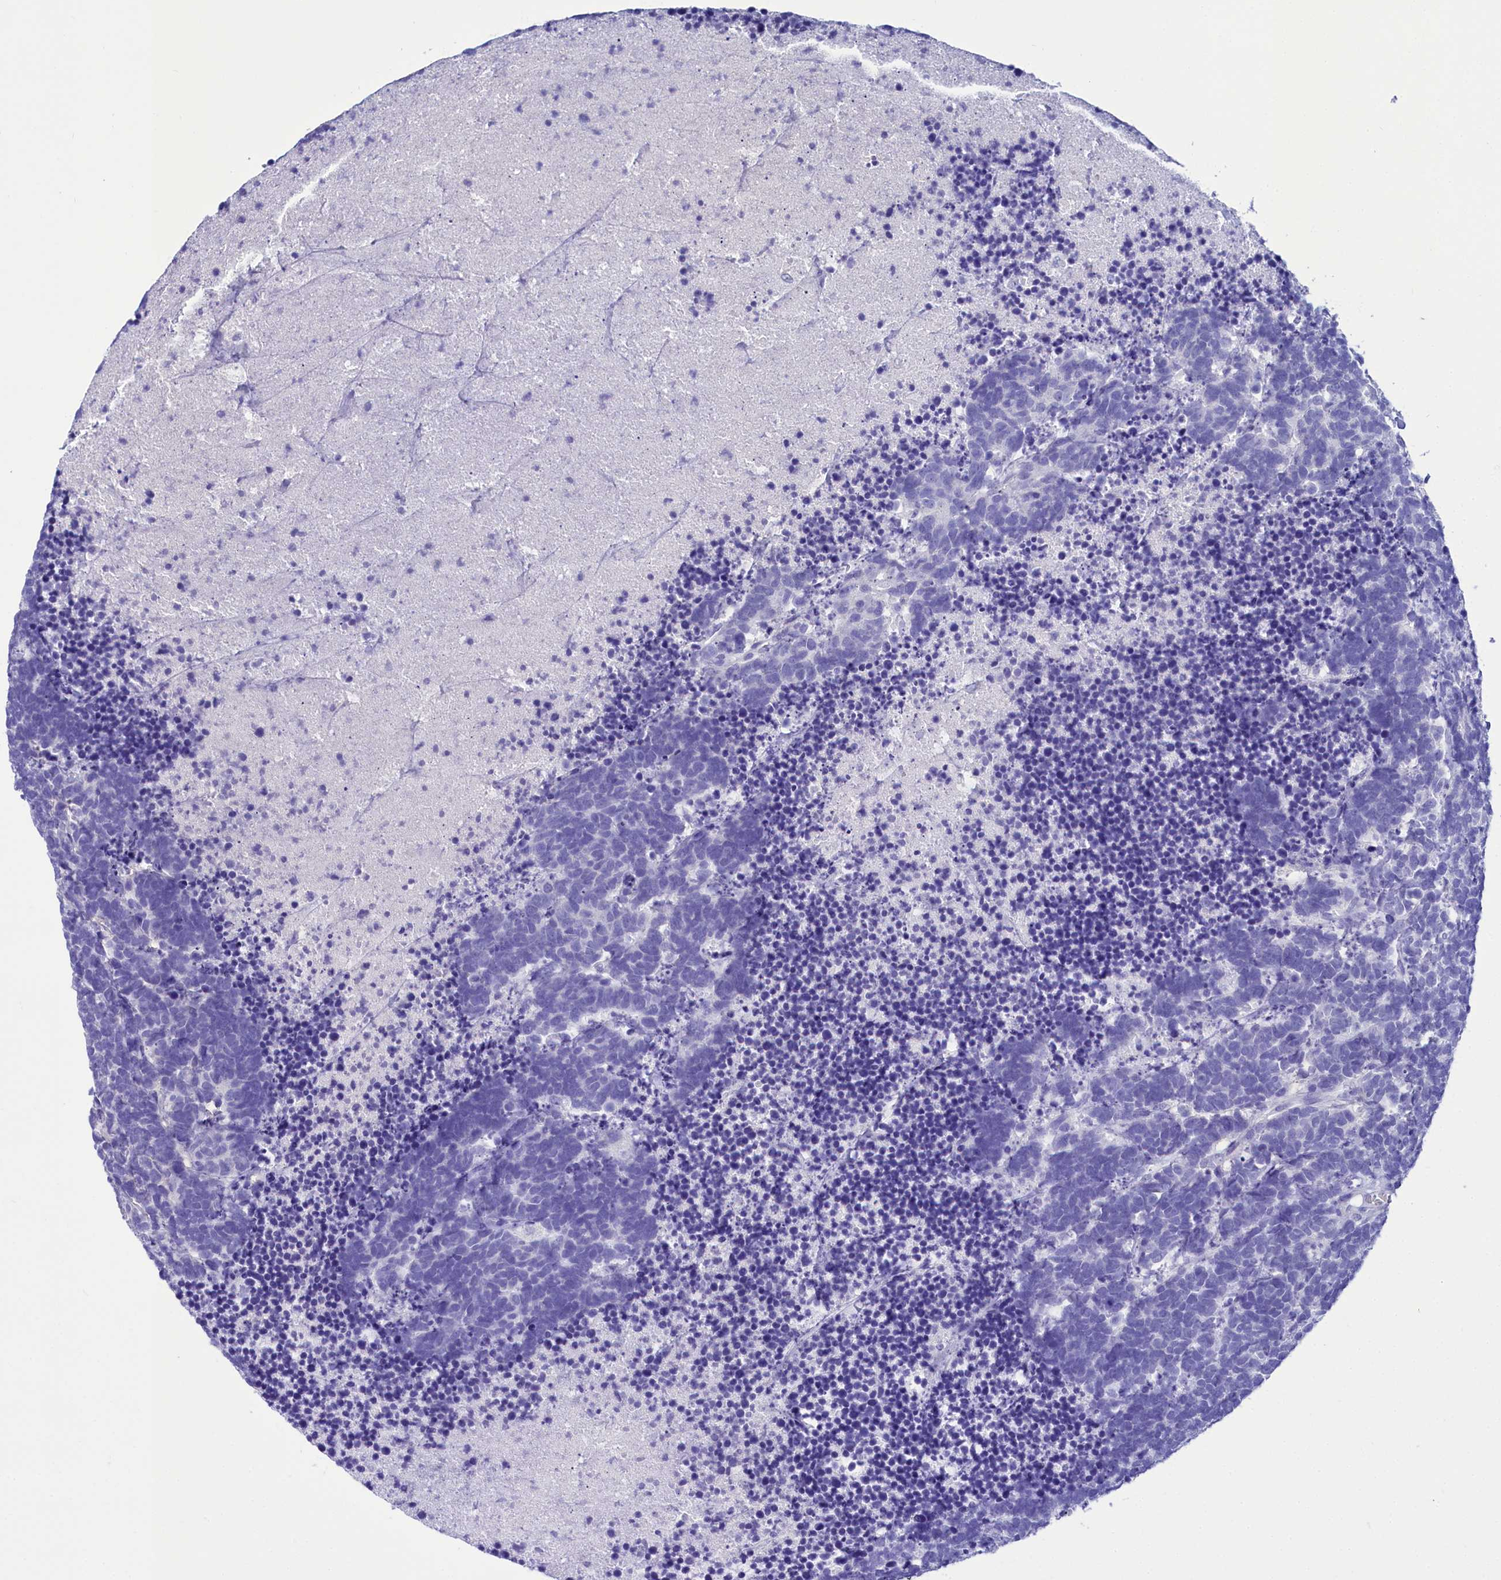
{"staining": {"intensity": "negative", "quantity": "none", "location": "none"}, "tissue": "carcinoid", "cell_type": "Tumor cells", "image_type": "cancer", "snomed": [{"axis": "morphology", "description": "Carcinoma, NOS"}, {"axis": "morphology", "description": "Carcinoid, malignant, NOS"}, {"axis": "topography", "description": "Urinary bladder"}], "caption": "Immunohistochemical staining of carcinoid (malignant) displays no significant staining in tumor cells.", "gene": "TTC36", "patient": {"sex": "male", "age": 57}}